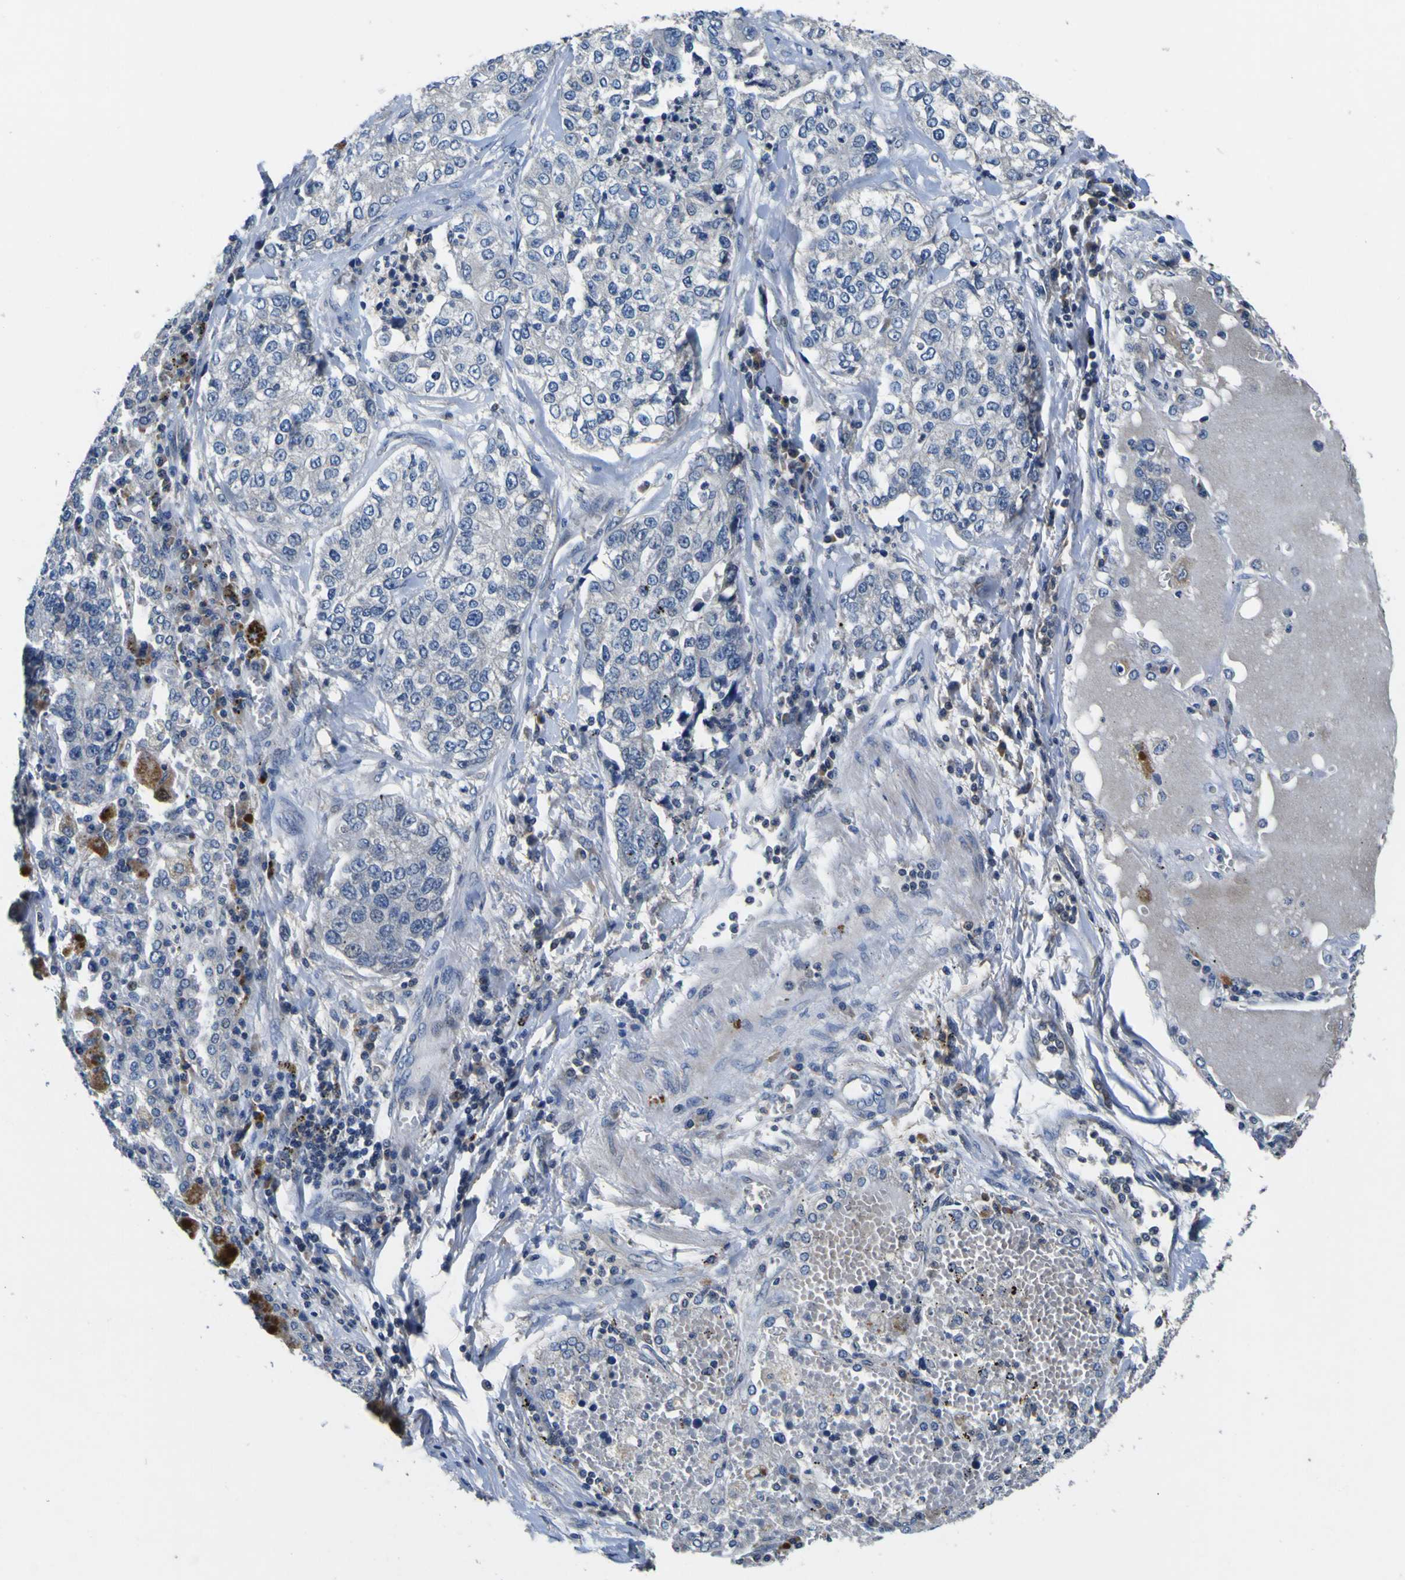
{"staining": {"intensity": "negative", "quantity": "none", "location": "none"}, "tissue": "lung cancer", "cell_type": "Tumor cells", "image_type": "cancer", "snomed": [{"axis": "morphology", "description": "Adenocarcinoma, NOS"}, {"axis": "topography", "description": "Lung"}], "caption": "The micrograph exhibits no staining of tumor cells in lung cancer.", "gene": "EPHB4", "patient": {"sex": "male", "age": 49}}